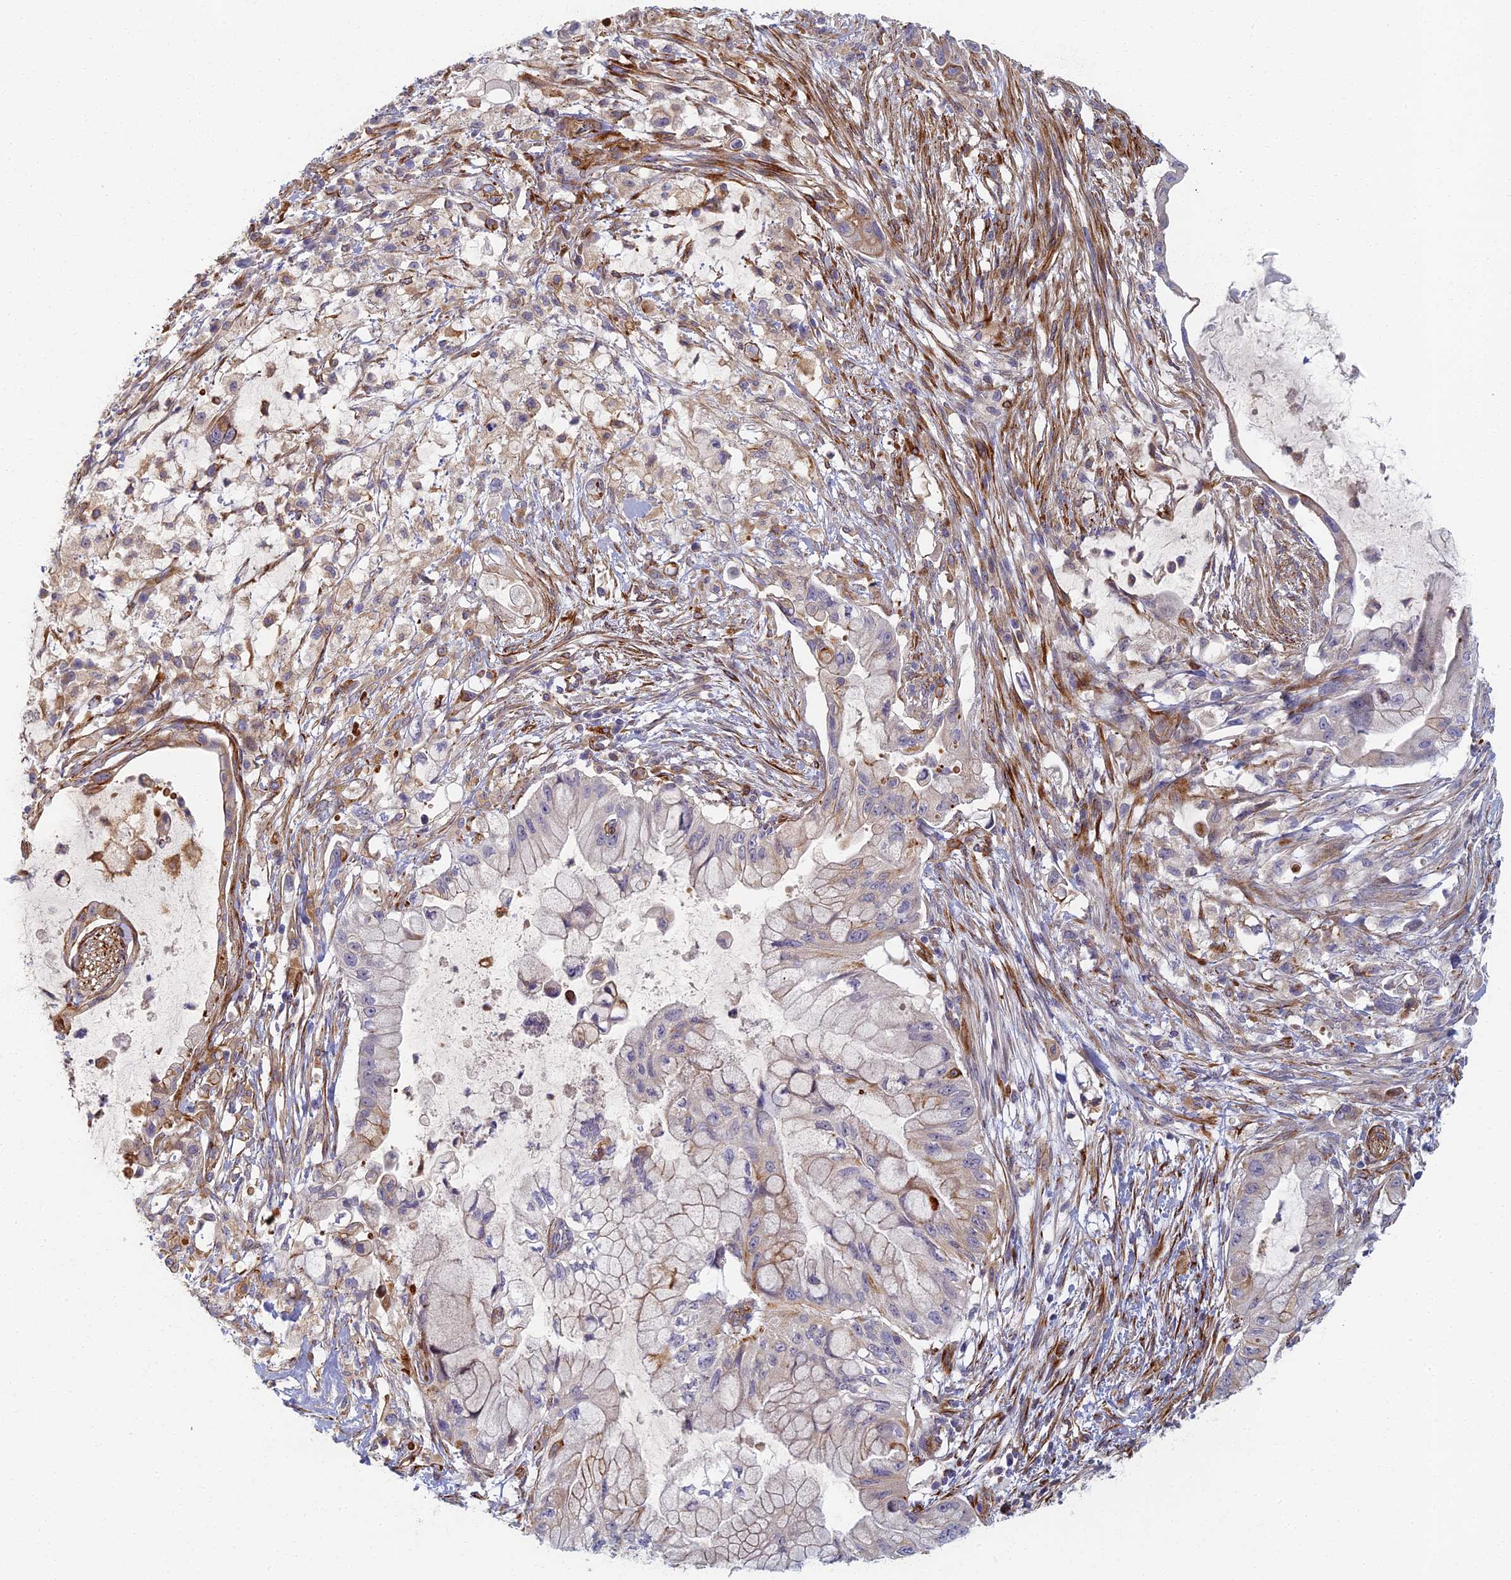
{"staining": {"intensity": "moderate", "quantity": "25%-75%", "location": "cytoplasmic/membranous"}, "tissue": "pancreatic cancer", "cell_type": "Tumor cells", "image_type": "cancer", "snomed": [{"axis": "morphology", "description": "Adenocarcinoma, NOS"}, {"axis": "topography", "description": "Pancreas"}], "caption": "A brown stain highlights moderate cytoplasmic/membranous staining of a protein in human pancreatic cancer tumor cells.", "gene": "ABCB10", "patient": {"sex": "male", "age": 48}}